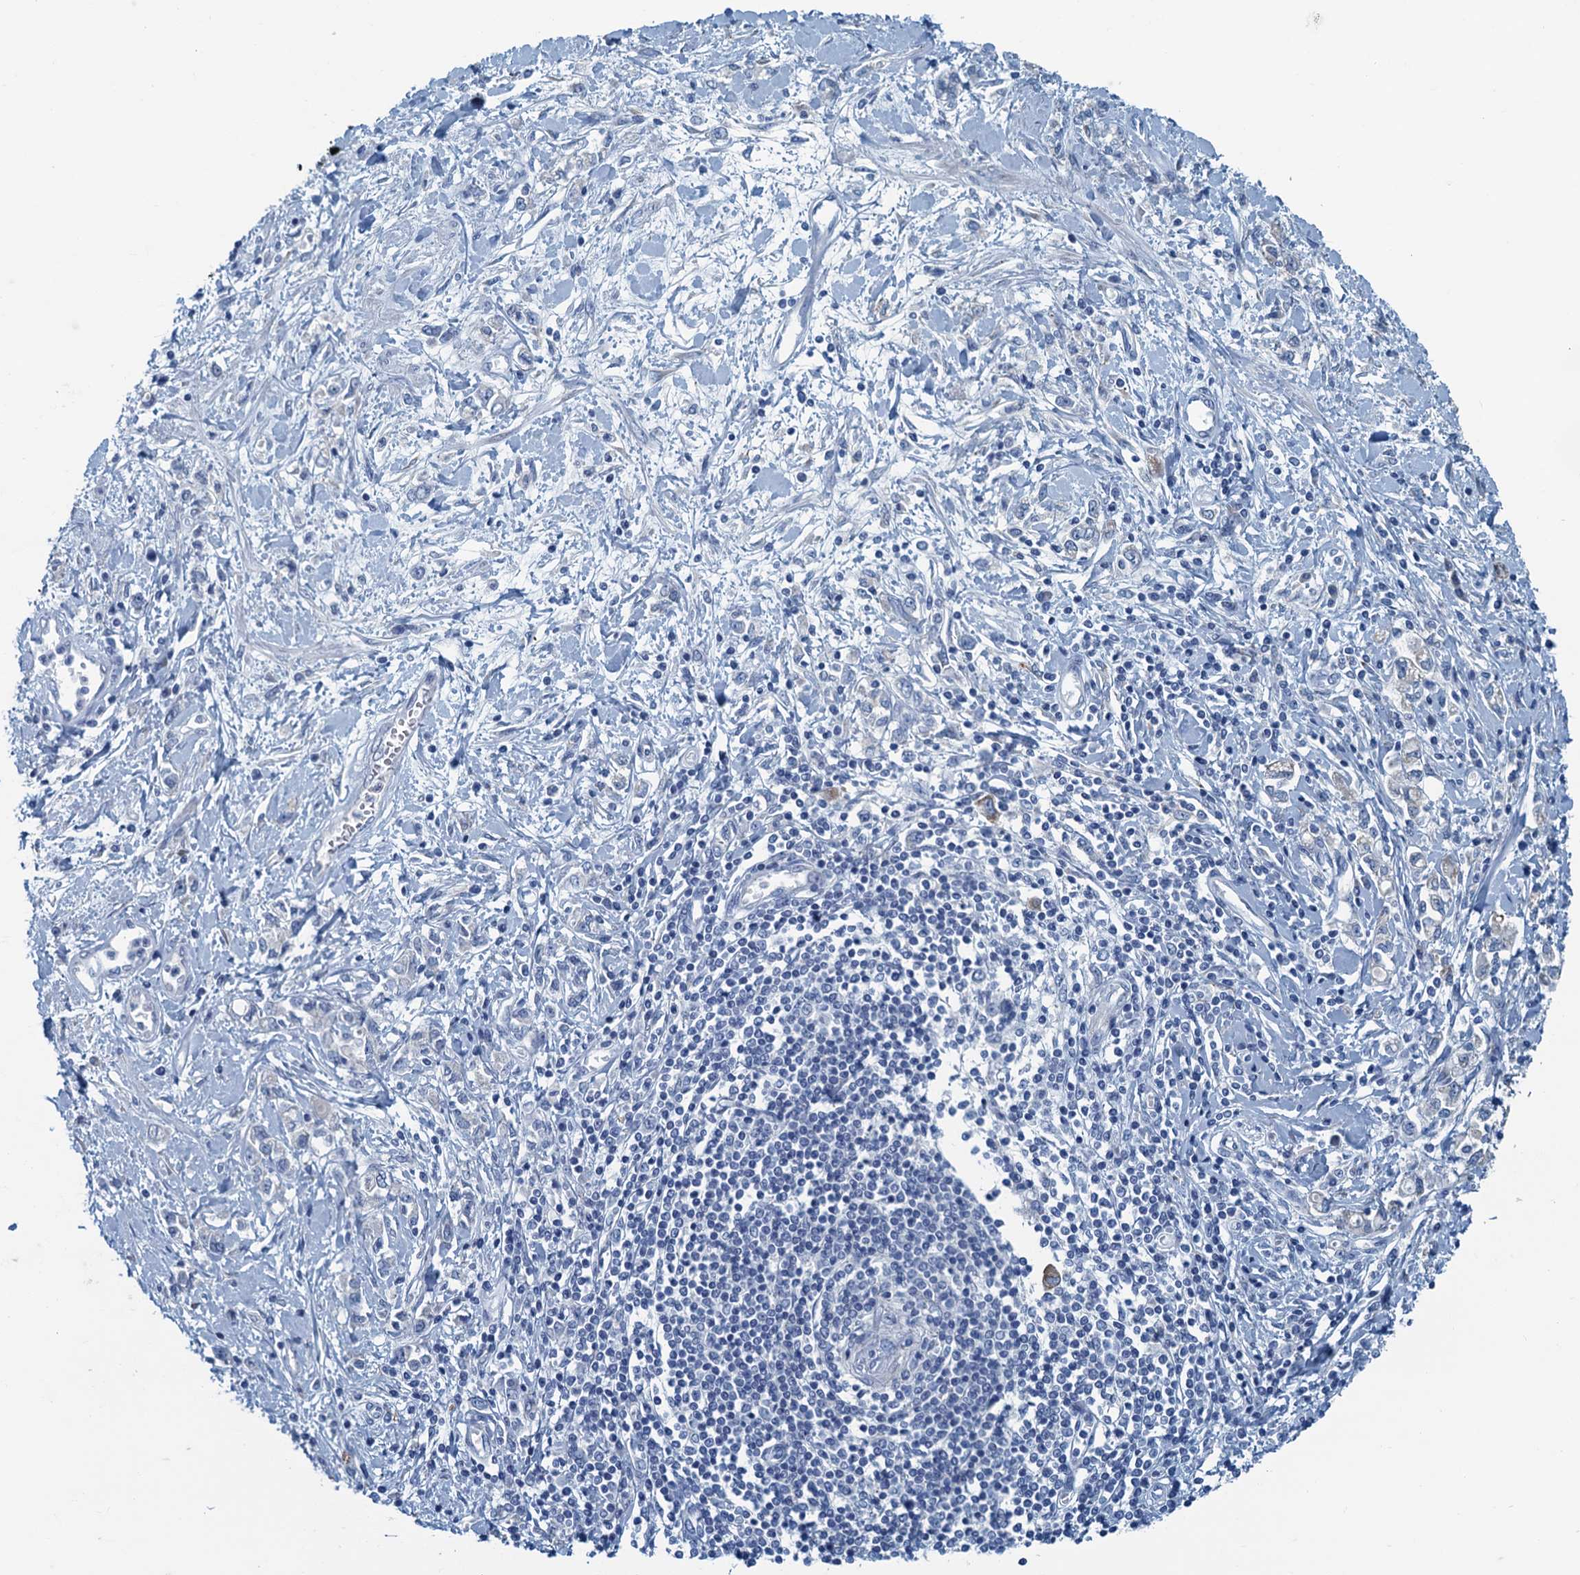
{"staining": {"intensity": "negative", "quantity": "none", "location": "none"}, "tissue": "stomach cancer", "cell_type": "Tumor cells", "image_type": "cancer", "snomed": [{"axis": "morphology", "description": "Adenocarcinoma, NOS"}, {"axis": "topography", "description": "Stomach"}], "caption": "Human stomach adenocarcinoma stained for a protein using immunohistochemistry exhibits no positivity in tumor cells.", "gene": "C10orf88", "patient": {"sex": "female", "age": 76}}